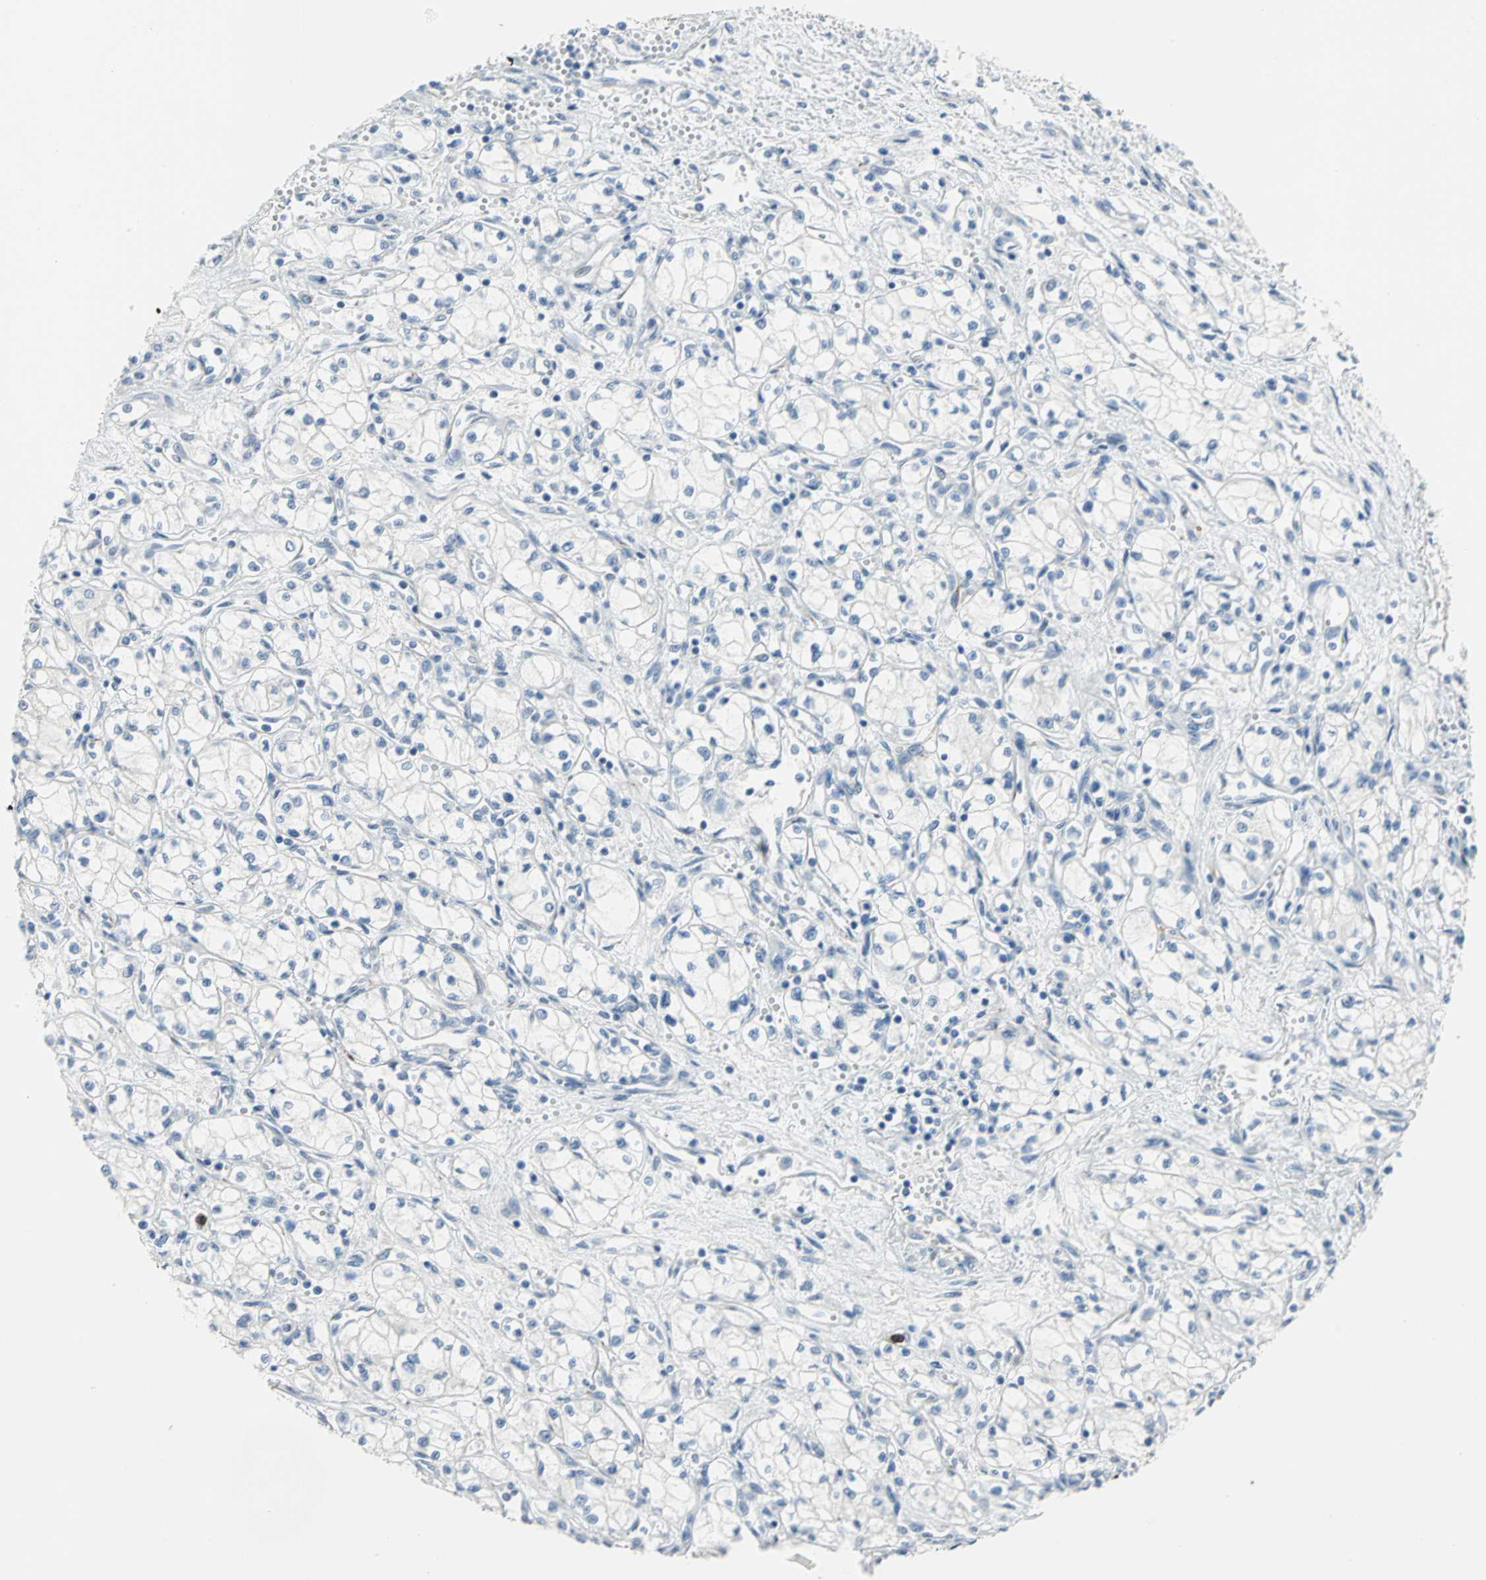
{"staining": {"intensity": "negative", "quantity": "none", "location": "none"}, "tissue": "renal cancer", "cell_type": "Tumor cells", "image_type": "cancer", "snomed": [{"axis": "morphology", "description": "Normal tissue, NOS"}, {"axis": "morphology", "description": "Adenocarcinoma, NOS"}, {"axis": "topography", "description": "Kidney"}], "caption": "A photomicrograph of human renal cancer is negative for staining in tumor cells.", "gene": "ALOX15", "patient": {"sex": "male", "age": 59}}